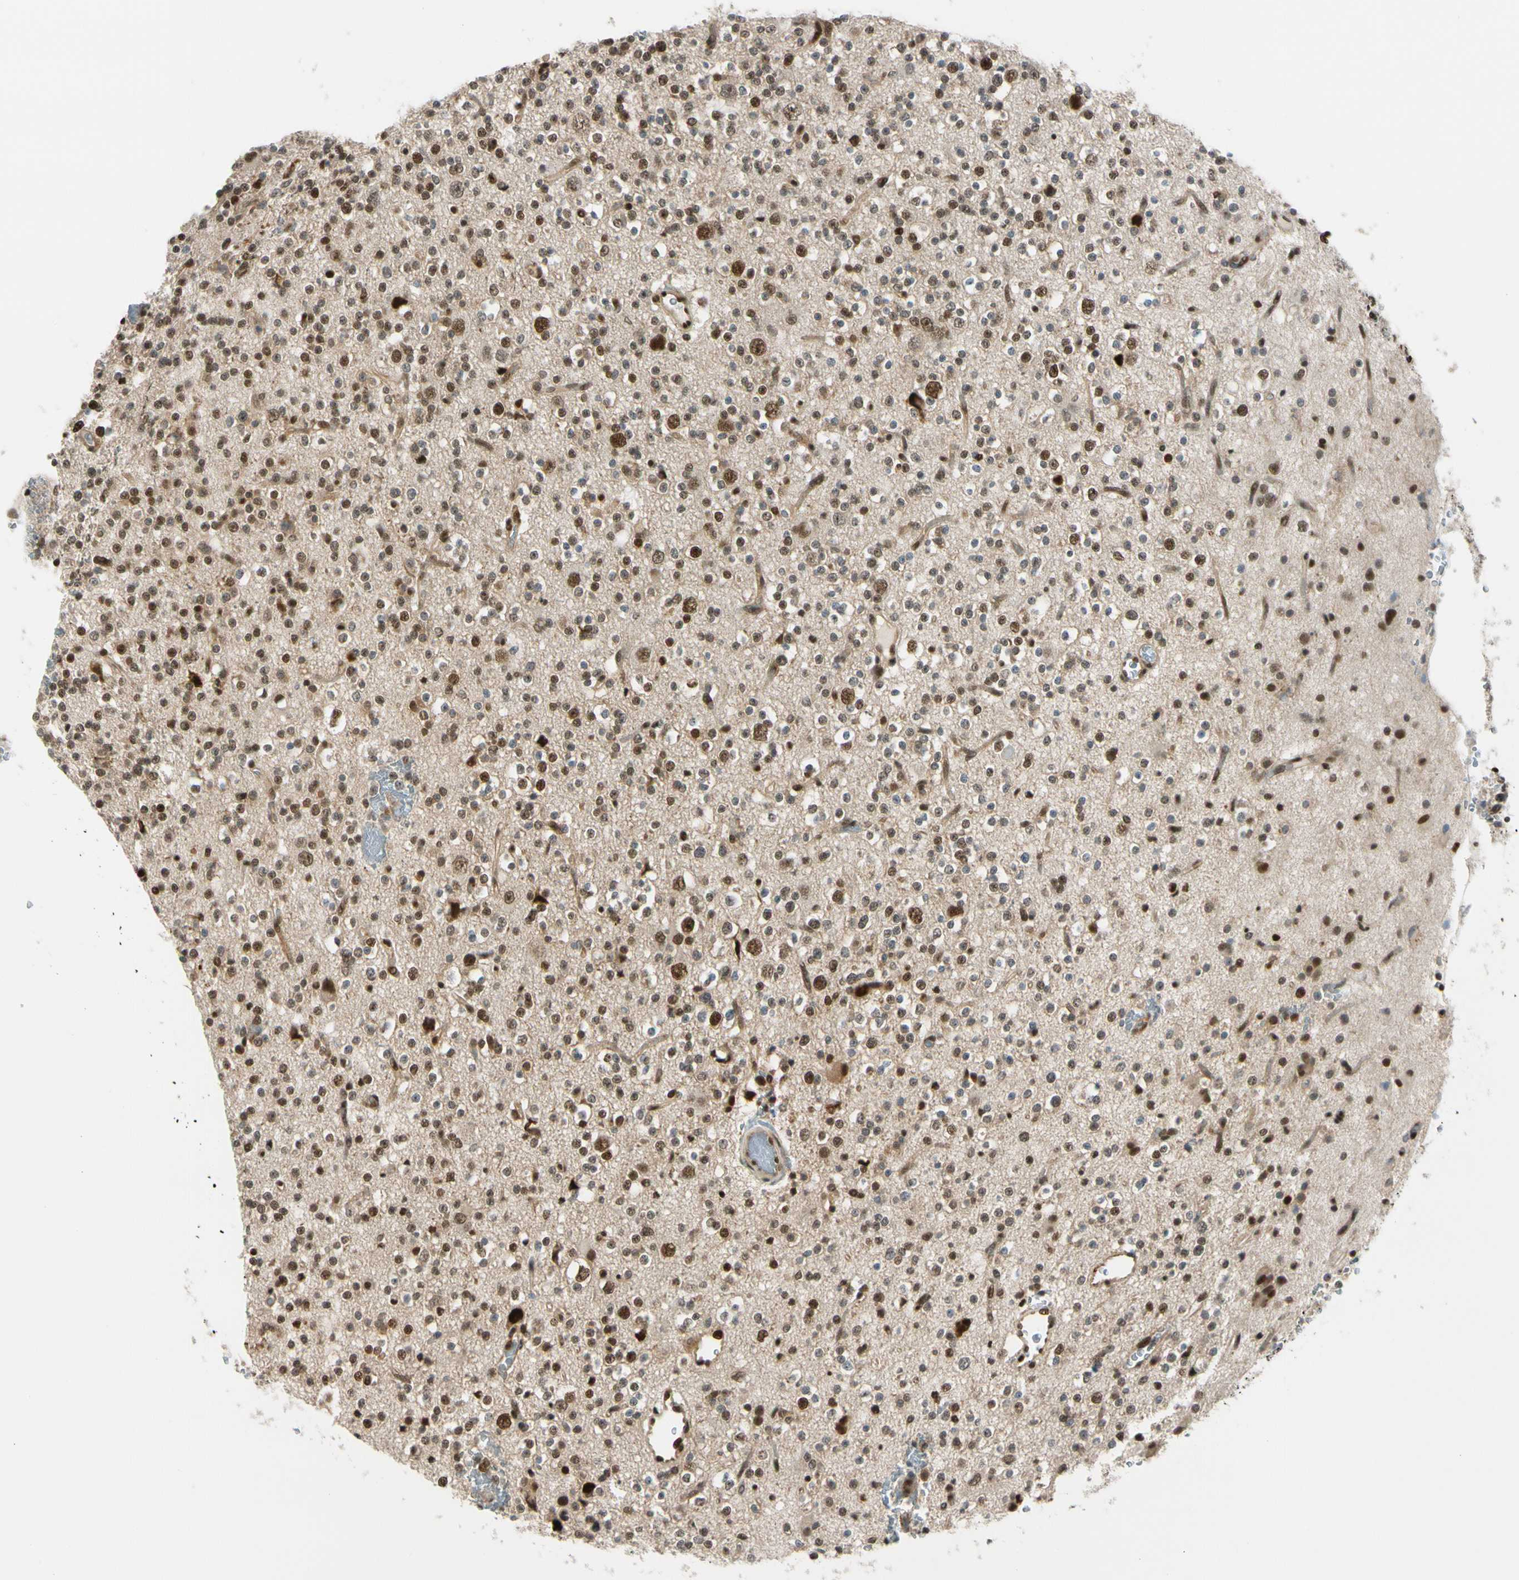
{"staining": {"intensity": "moderate", "quantity": ">75%", "location": "nuclear"}, "tissue": "glioma", "cell_type": "Tumor cells", "image_type": "cancer", "snomed": [{"axis": "morphology", "description": "Glioma, malignant, High grade"}, {"axis": "topography", "description": "Brain"}], "caption": "A photomicrograph of glioma stained for a protein shows moderate nuclear brown staining in tumor cells.", "gene": "DAXX", "patient": {"sex": "male", "age": 47}}